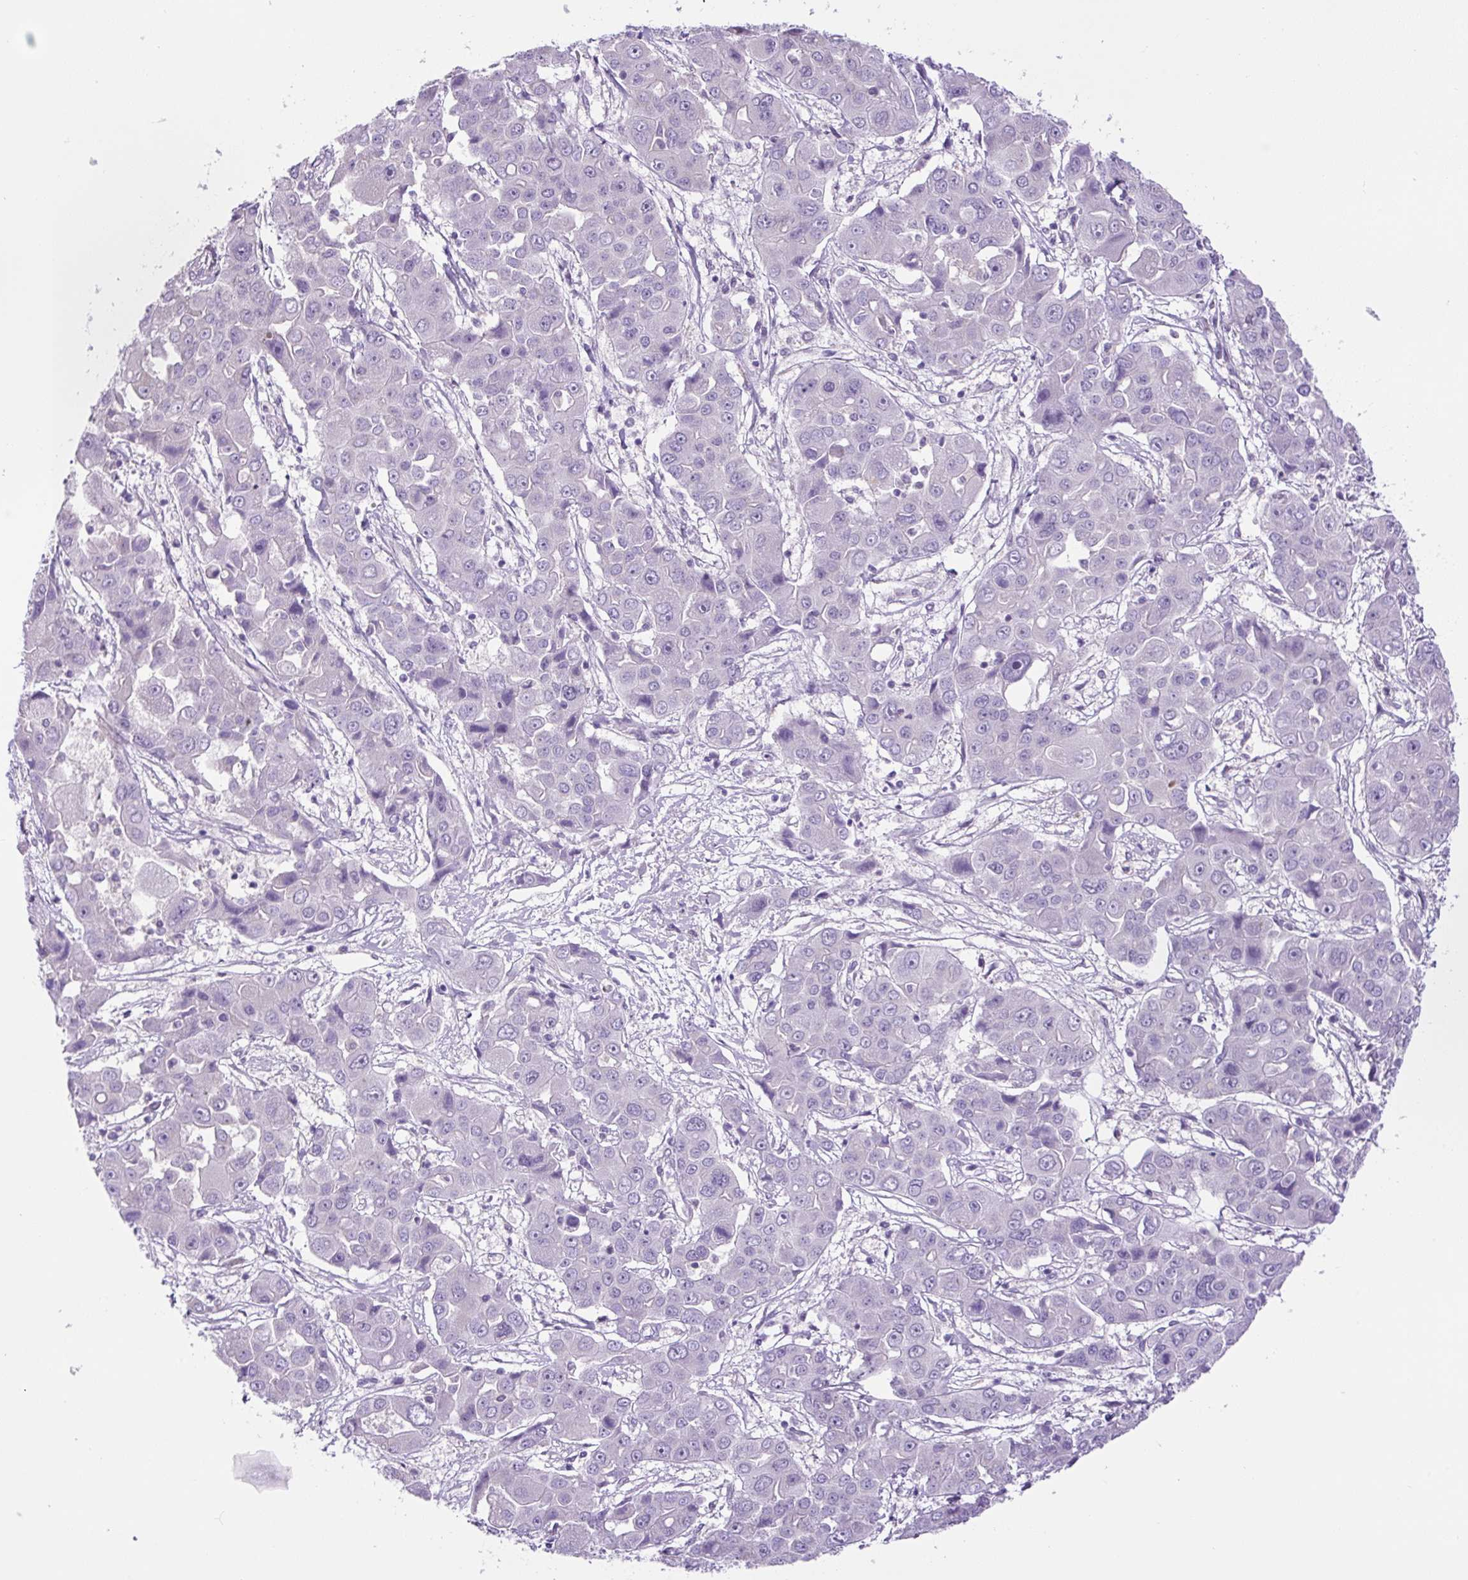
{"staining": {"intensity": "negative", "quantity": "none", "location": "none"}, "tissue": "liver cancer", "cell_type": "Tumor cells", "image_type": "cancer", "snomed": [{"axis": "morphology", "description": "Cholangiocarcinoma"}, {"axis": "topography", "description": "Liver"}], "caption": "IHC of liver cholangiocarcinoma reveals no positivity in tumor cells.", "gene": "GORASP1", "patient": {"sex": "male", "age": 67}}